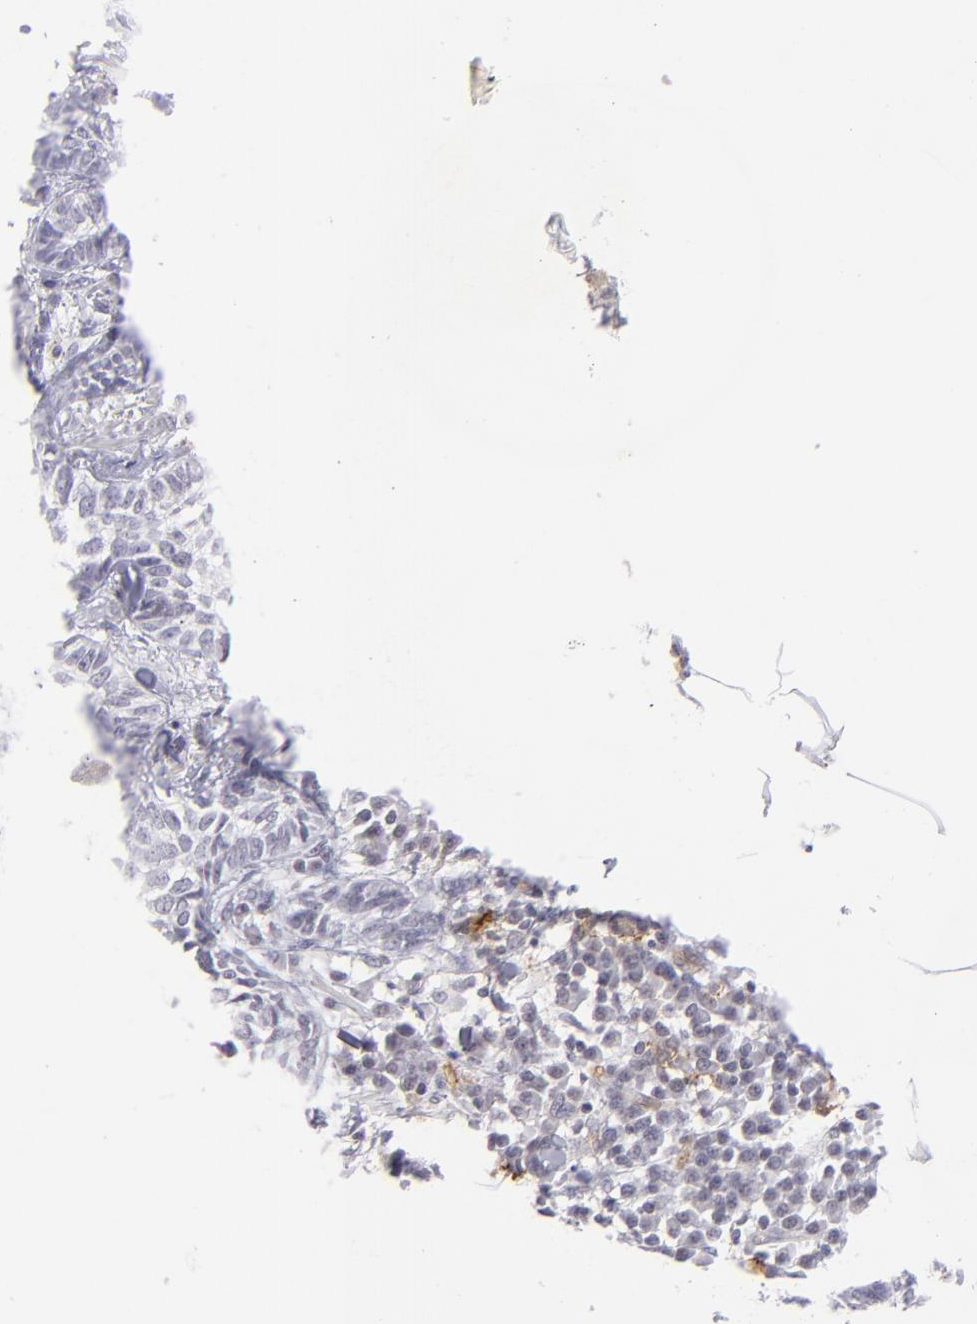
{"staining": {"intensity": "moderate", "quantity": "<25%", "location": "cytoplasmic/membranous"}, "tissue": "skin cancer", "cell_type": "Tumor cells", "image_type": "cancer", "snomed": [{"axis": "morphology", "description": "Basal cell carcinoma"}, {"axis": "topography", "description": "Skin"}], "caption": "This histopathology image demonstrates immunohistochemistry (IHC) staining of human skin cancer (basal cell carcinoma), with low moderate cytoplasmic/membranous staining in approximately <25% of tumor cells.", "gene": "THBD", "patient": {"sex": "female", "age": 89}}